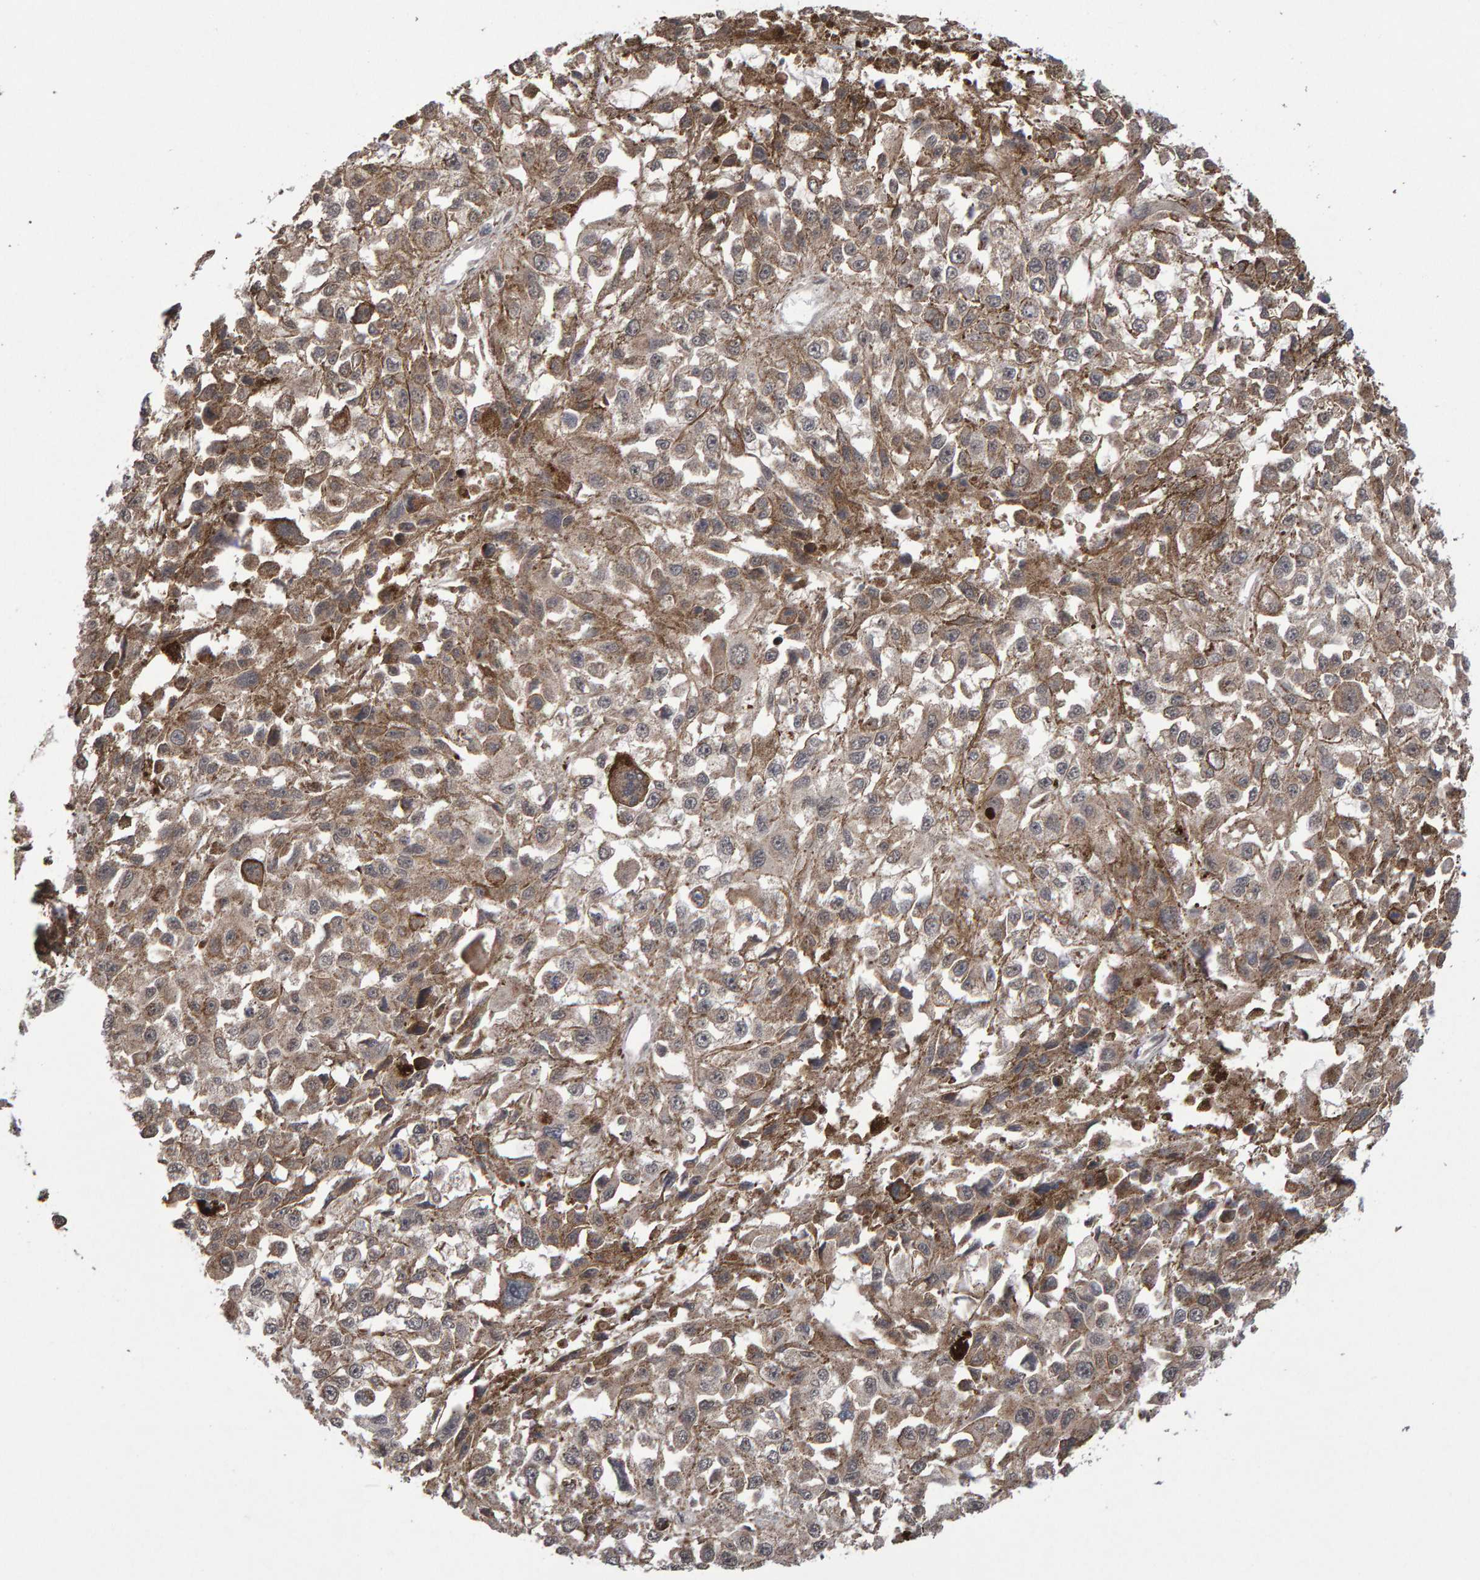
{"staining": {"intensity": "weak", "quantity": ">75%", "location": "cytoplasmic/membranous"}, "tissue": "melanoma", "cell_type": "Tumor cells", "image_type": "cancer", "snomed": [{"axis": "morphology", "description": "Malignant melanoma, Metastatic site"}, {"axis": "topography", "description": "Lymph node"}], "caption": "Weak cytoplasmic/membranous protein expression is present in approximately >75% of tumor cells in melanoma. (IHC, brightfield microscopy, high magnification).", "gene": "PECR", "patient": {"sex": "male", "age": 59}}